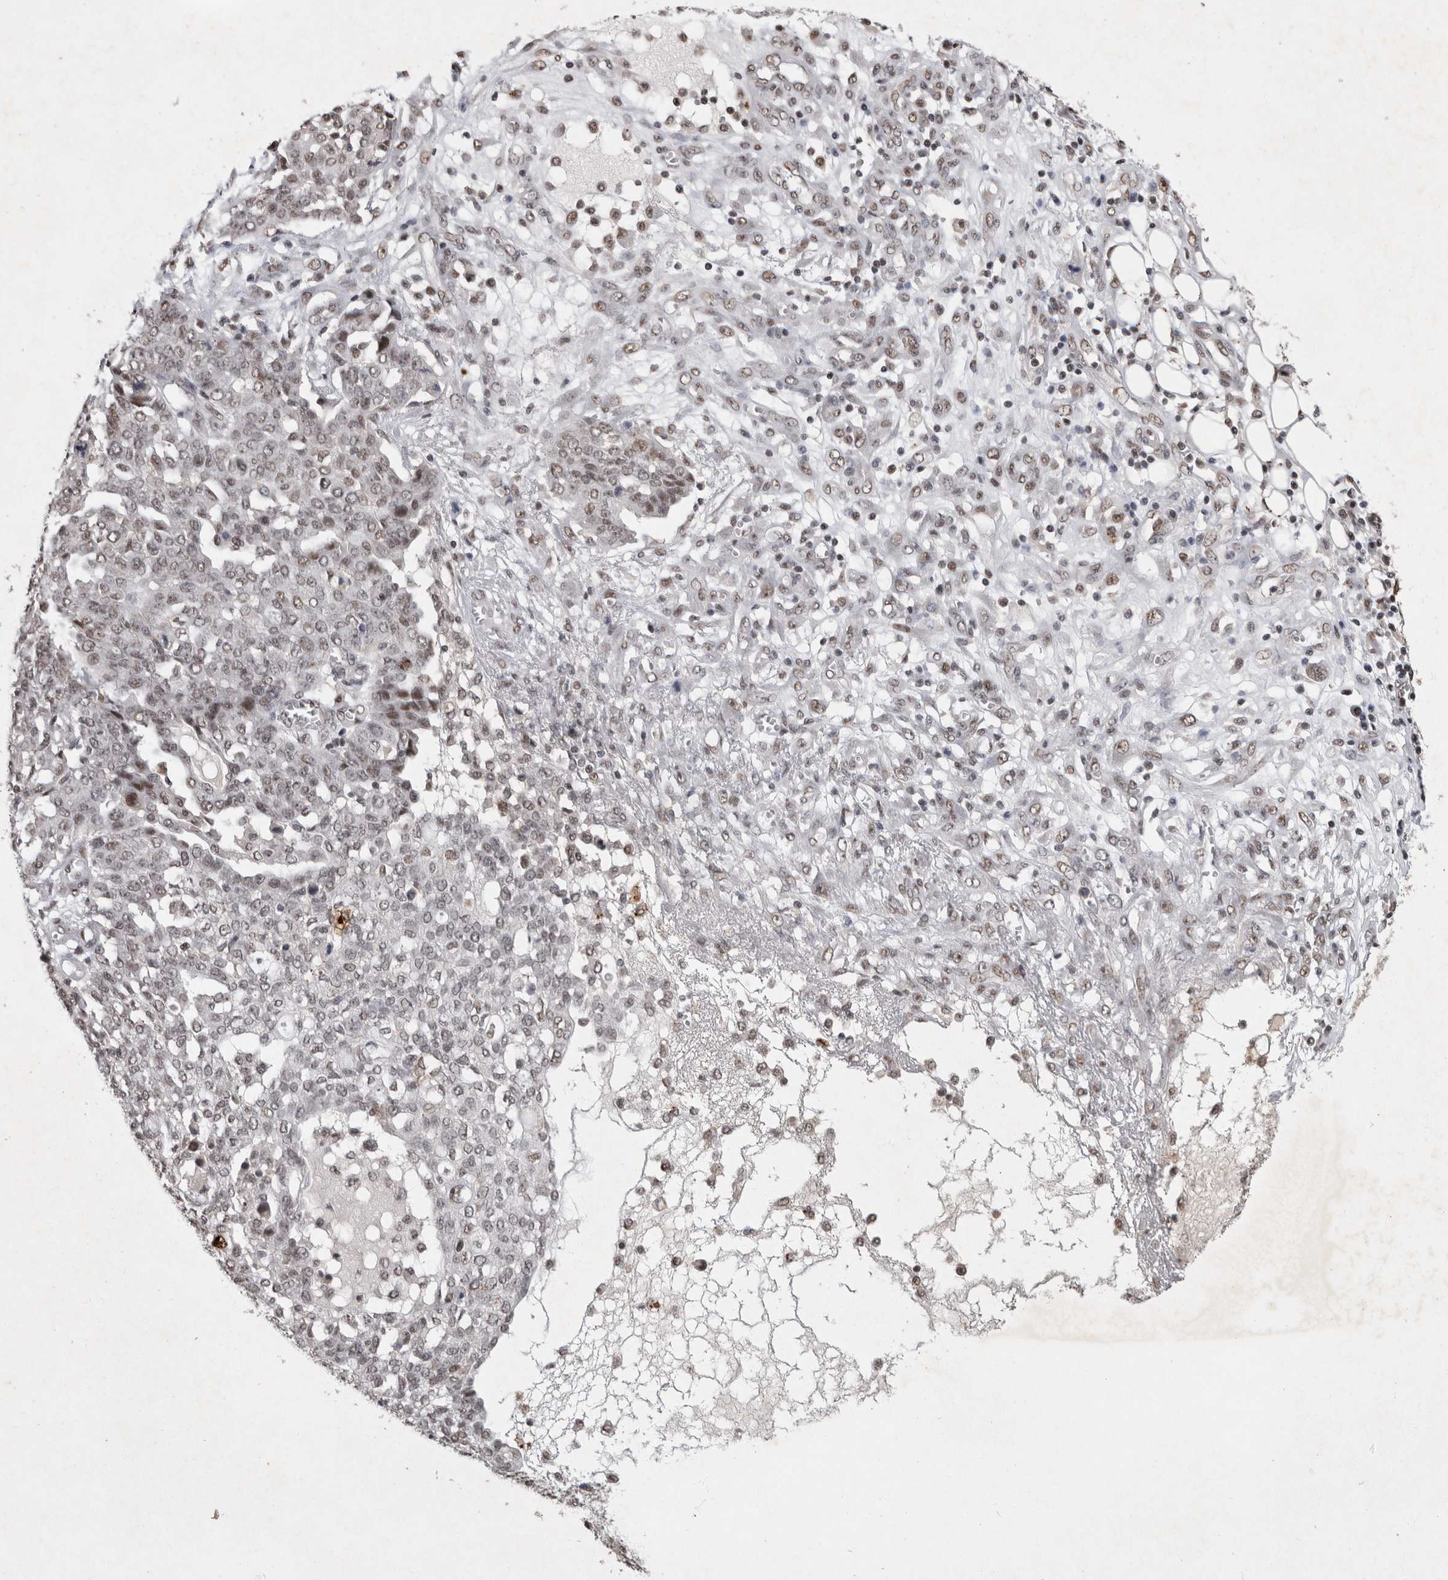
{"staining": {"intensity": "weak", "quantity": ">75%", "location": "nuclear"}, "tissue": "ovarian cancer", "cell_type": "Tumor cells", "image_type": "cancer", "snomed": [{"axis": "morphology", "description": "Cystadenocarcinoma, serous, NOS"}, {"axis": "topography", "description": "Soft tissue"}, {"axis": "topography", "description": "Ovary"}], "caption": "Ovarian cancer stained with immunohistochemistry exhibits weak nuclear positivity in approximately >75% of tumor cells.", "gene": "XRCC5", "patient": {"sex": "female", "age": 57}}